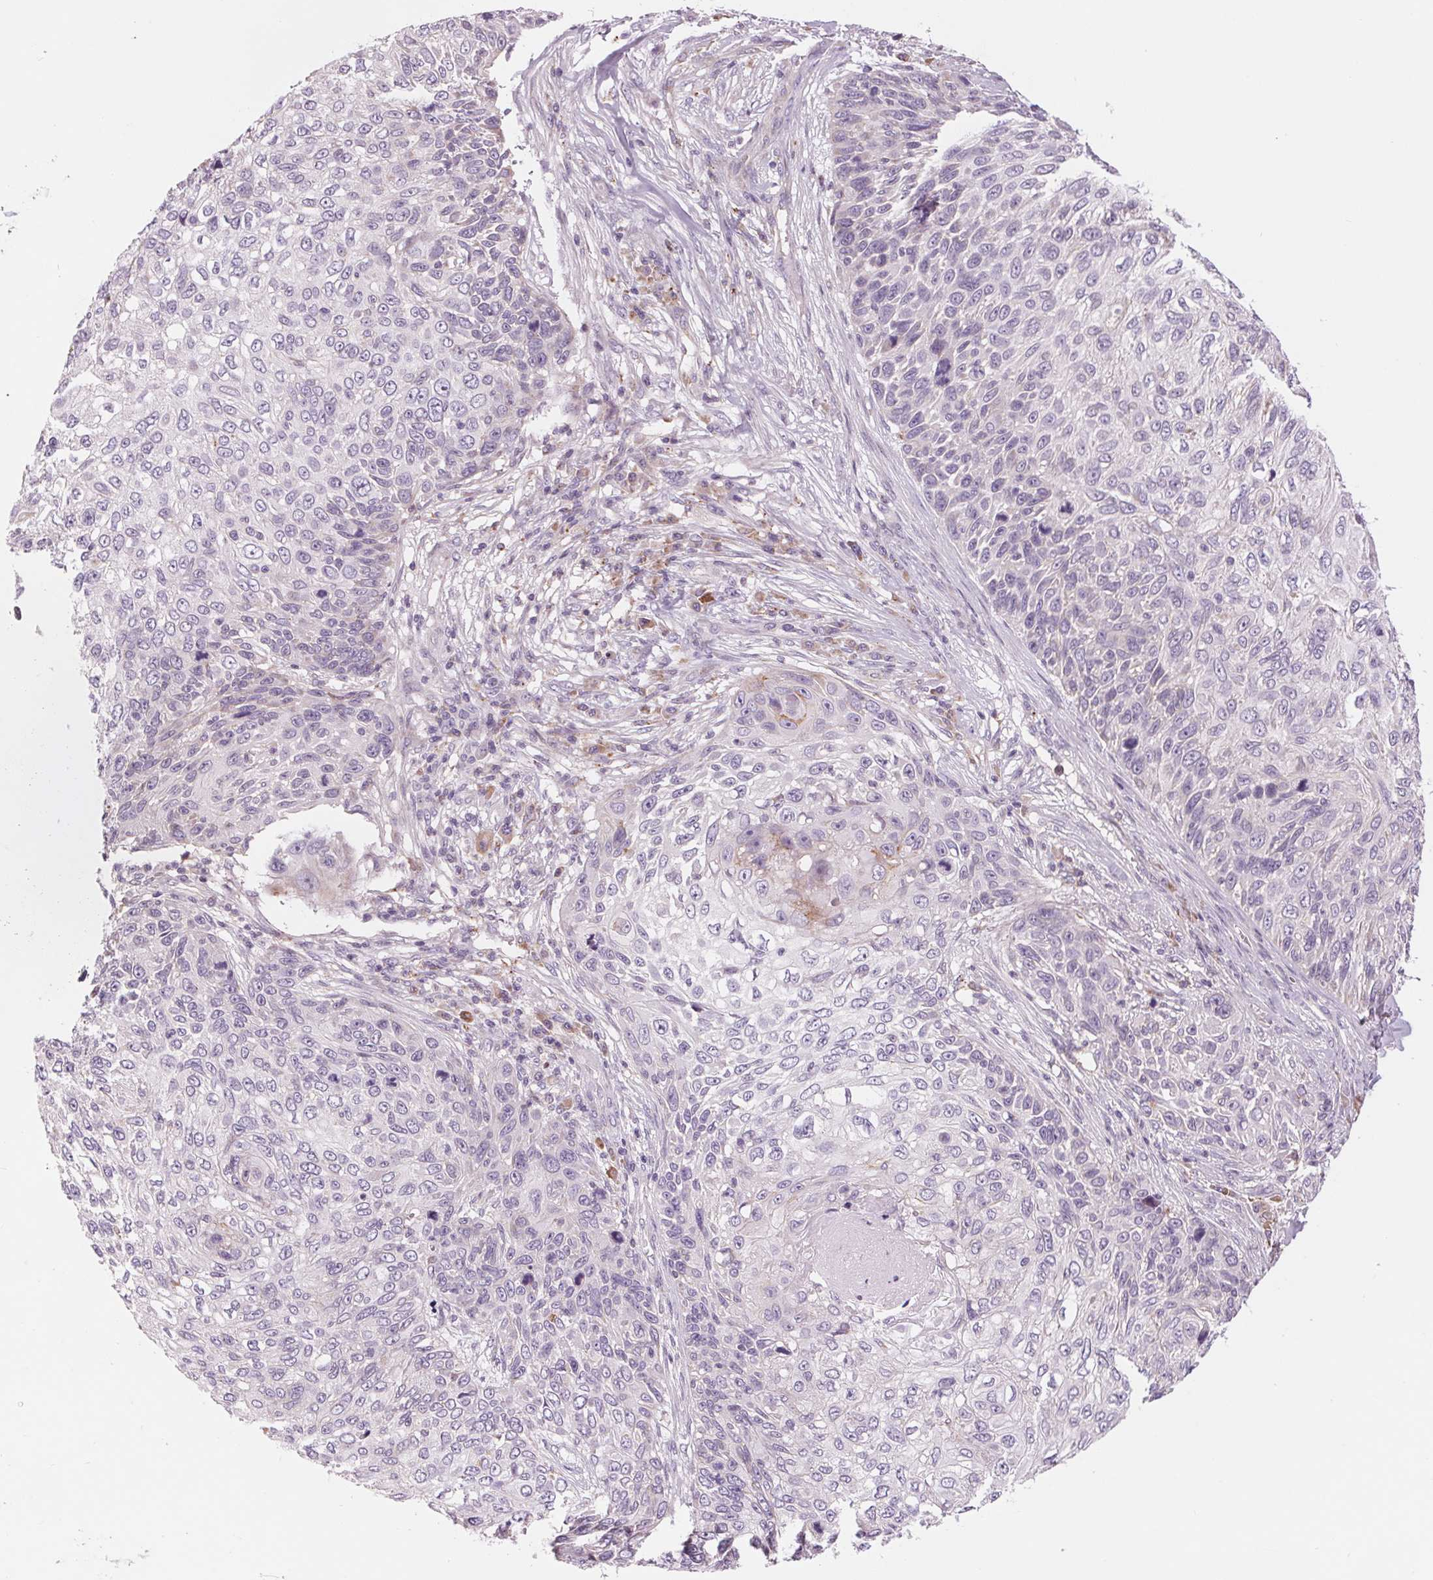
{"staining": {"intensity": "negative", "quantity": "none", "location": "none"}, "tissue": "skin cancer", "cell_type": "Tumor cells", "image_type": "cancer", "snomed": [{"axis": "morphology", "description": "Squamous cell carcinoma, NOS"}, {"axis": "topography", "description": "Skin"}], "caption": "This is an immunohistochemistry (IHC) image of human skin cancer (squamous cell carcinoma). There is no staining in tumor cells.", "gene": "SAMD5", "patient": {"sex": "male", "age": 92}}